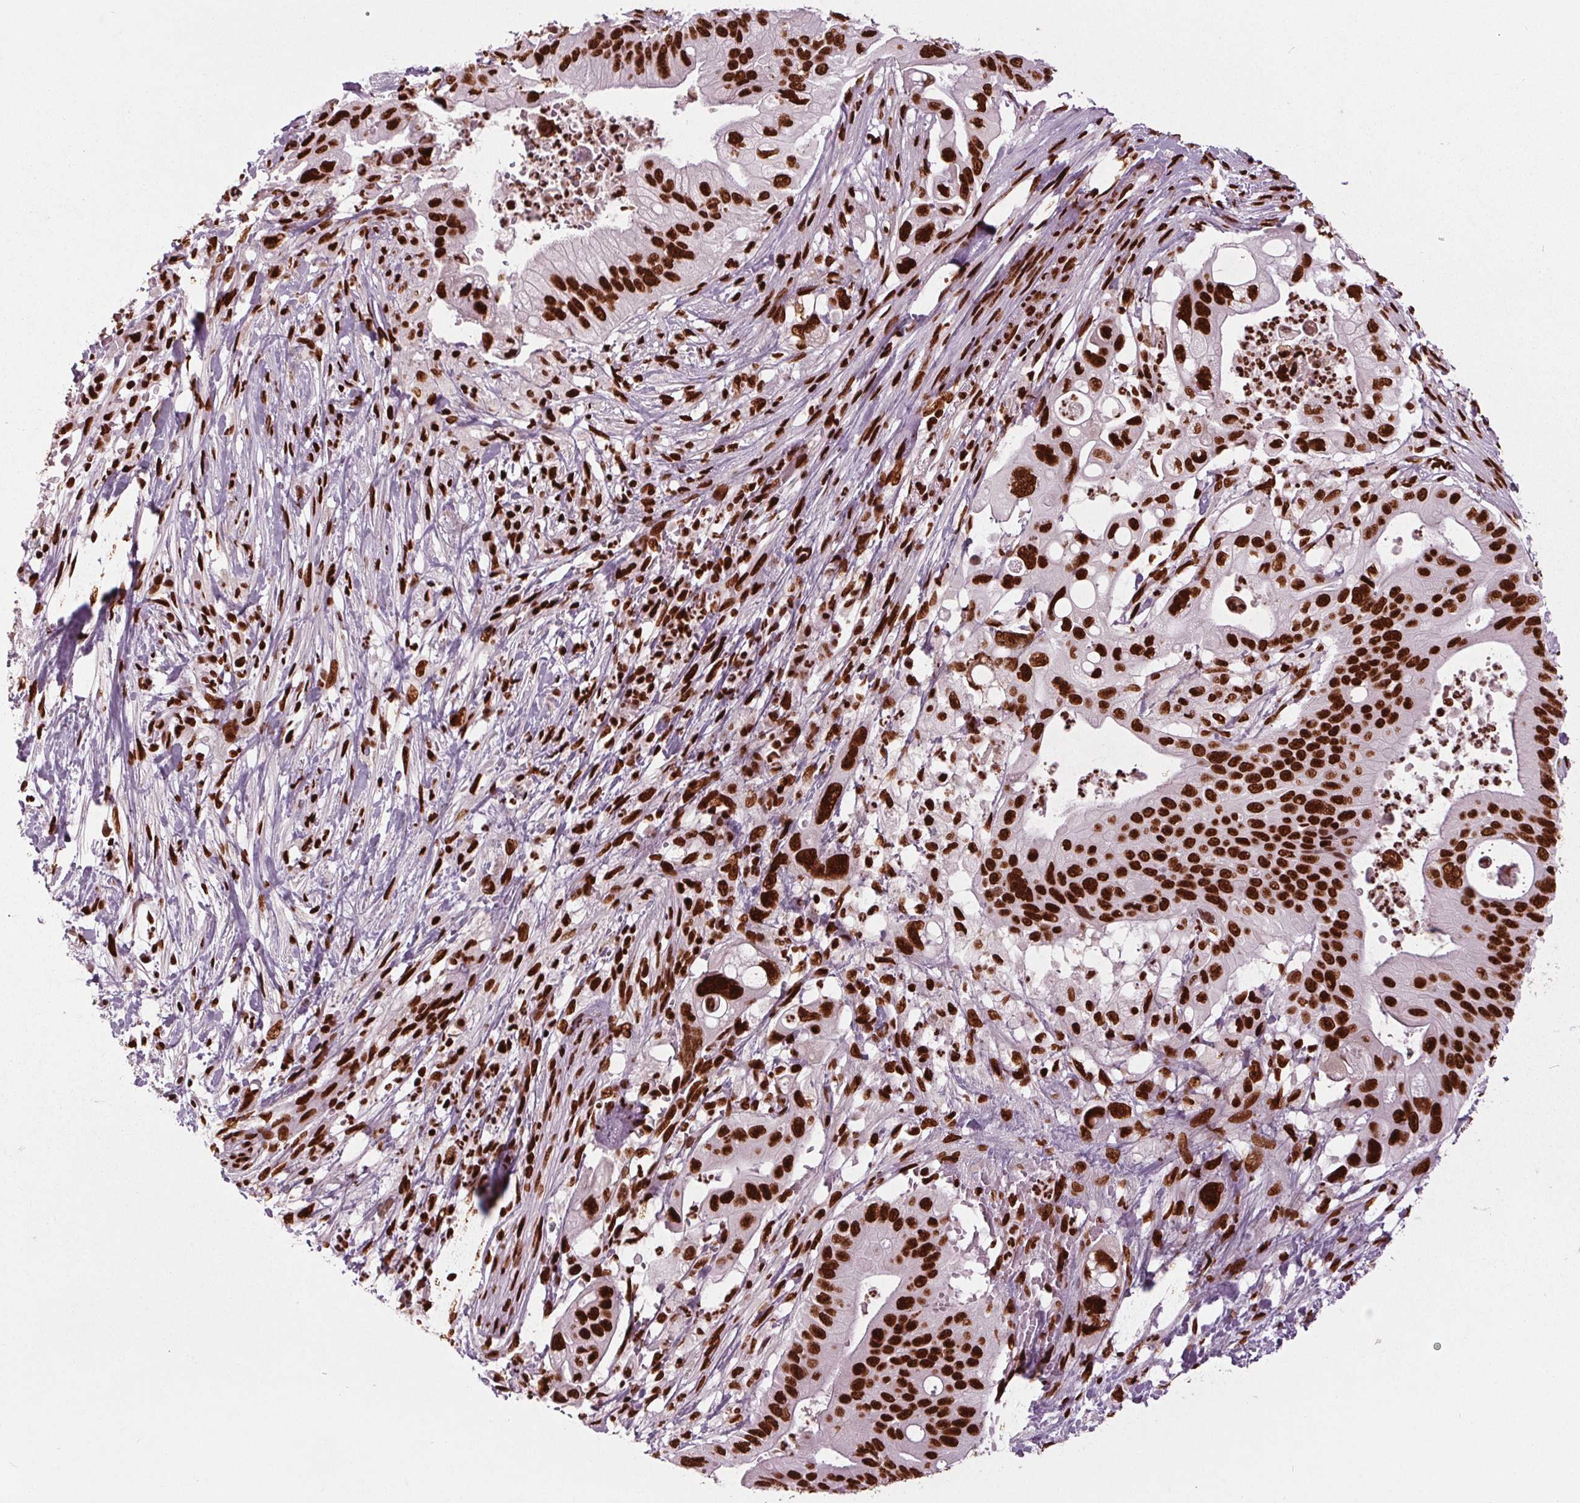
{"staining": {"intensity": "strong", "quantity": ">75%", "location": "nuclear"}, "tissue": "pancreatic cancer", "cell_type": "Tumor cells", "image_type": "cancer", "snomed": [{"axis": "morphology", "description": "Adenocarcinoma, NOS"}, {"axis": "topography", "description": "Pancreas"}], "caption": "Adenocarcinoma (pancreatic) stained with a brown dye shows strong nuclear positive expression in about >75% of tumor cells.", "gene": "BRD4", "patient": {"sex": "female", "age": 72}}